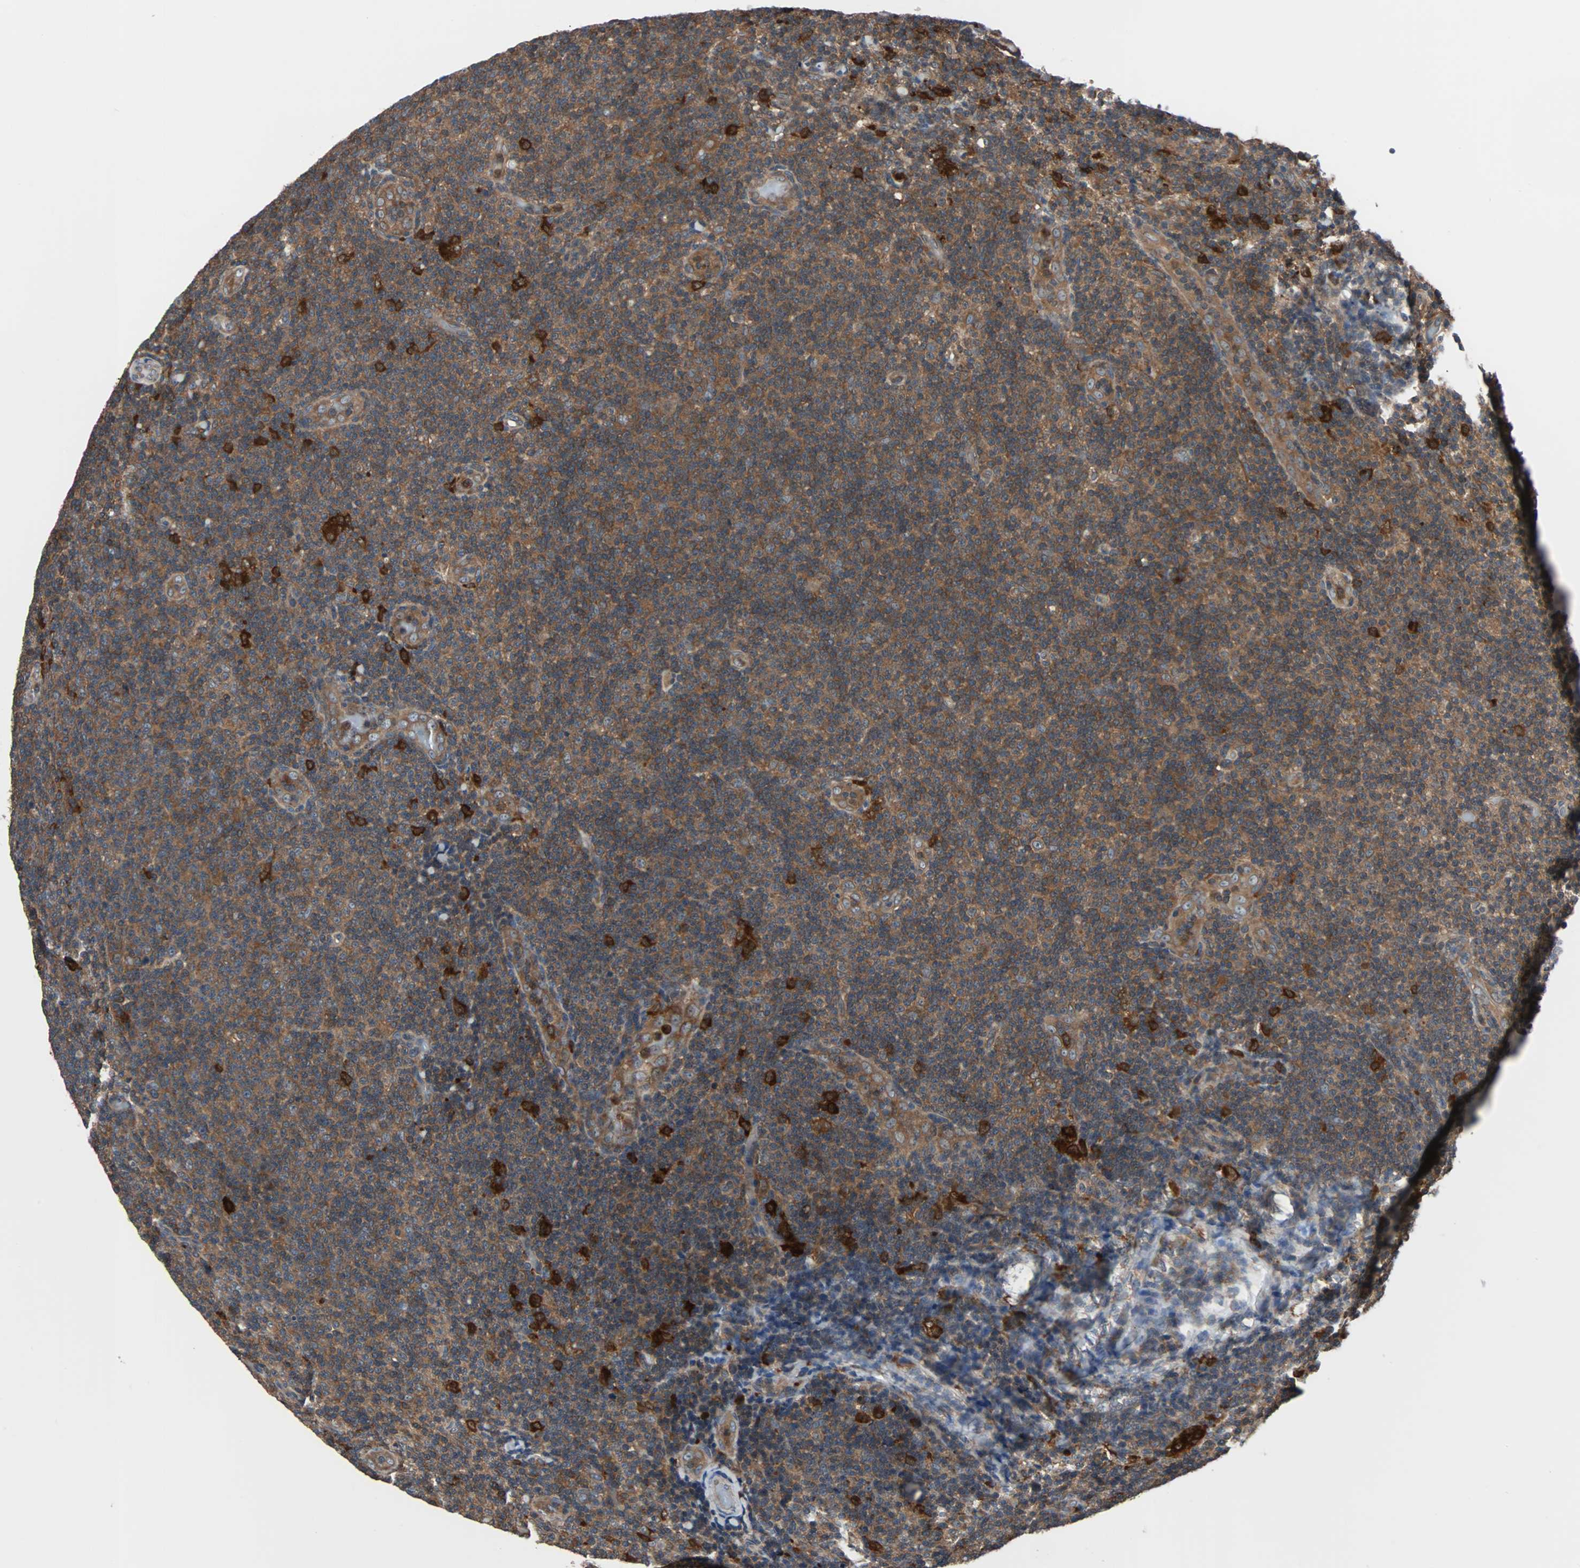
{"staining": {"intensity": "moderate", "quantity": ">75%", "location": "cytoplasmic/membranous"}, "tissue": "lymphoma", "cell_type": "Tumor cells", "image_type": "cancer", "snomed": [{"axis": "morphology", "description": "Malignant lymphoma, non-Hodgkin's type, Low grade"}, {"axis": "topography", "description": "Lymph node"}], "caption": "Approximately >75% of tumor cells in lymphoma demonstrate moderate cytoplasmic/membranous protein expression as visualized by brown immunohistochemical staining.", "gene": "PAK1", "patient": {"sex": "male", "age": 83}}